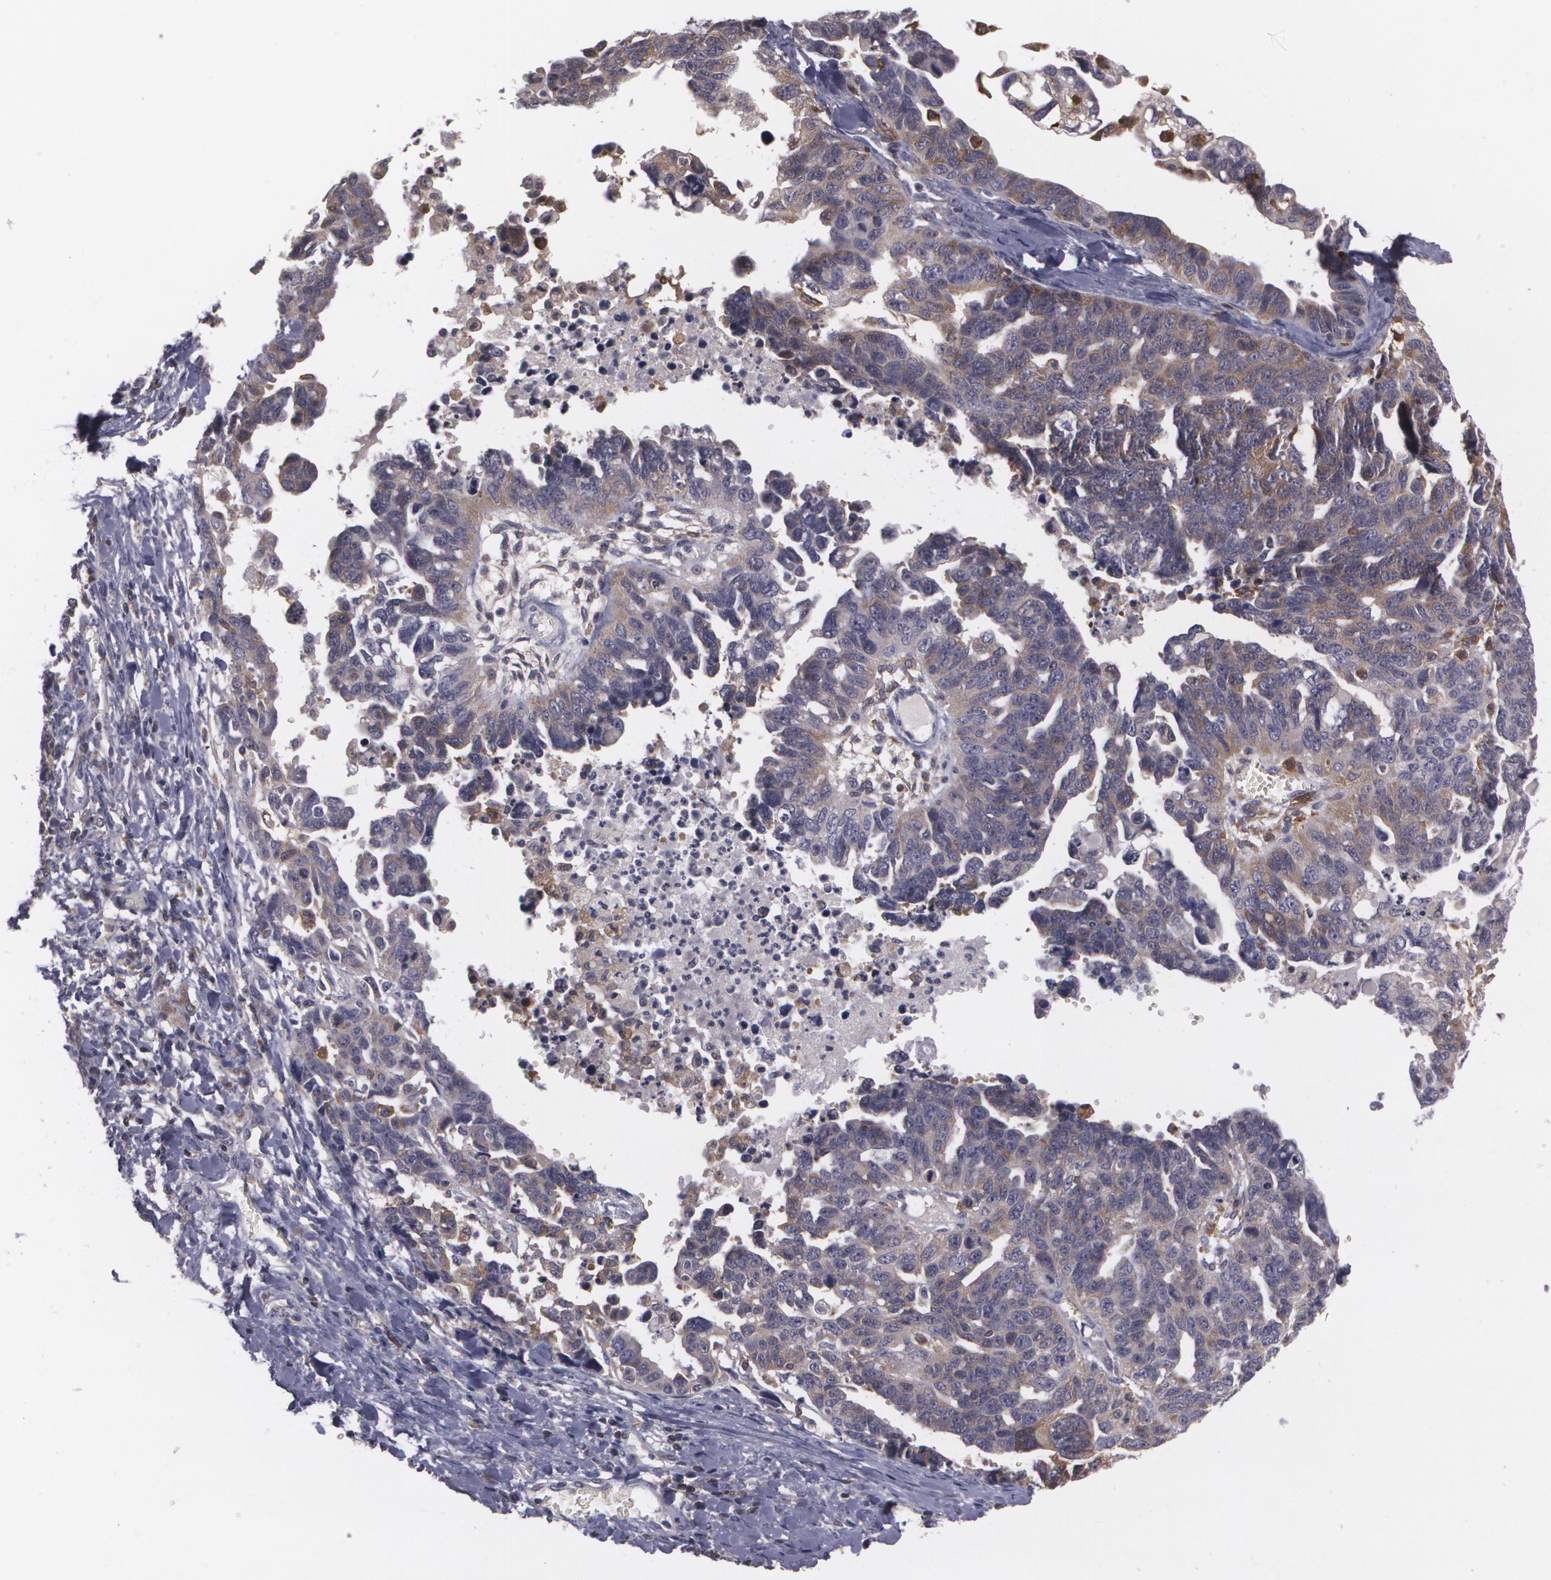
{"staining": {"intensity": "weak", "quantity": "25%-75%", "location": "cytoplasmic/membranous"}, "tissue": "ovarian cancer", "cell_type": "Tumor cells", "image_type": "cancer", "snomed": [{"axis": "morphology", "description": "Cystadenocarcinoma, serous, NOS"}, {"axis": "topography", "description": "Ovary"}], "caption": "IHC (DAB (3,3'-diaminobenzidine)) staining of ovarian serous cystadenocarcinoma shows weak cytoplasmic/membranous protein expression in approximately 25%-75% of tumor cells. The staining is performed using DAB (3,3'-diaminobenzidine) brown chromogen to label protein expression. The nuclei are counter-stained blue using hematoxylin.", "gene": "BIN1", "patient": {"sex": "female", "age": 69}}